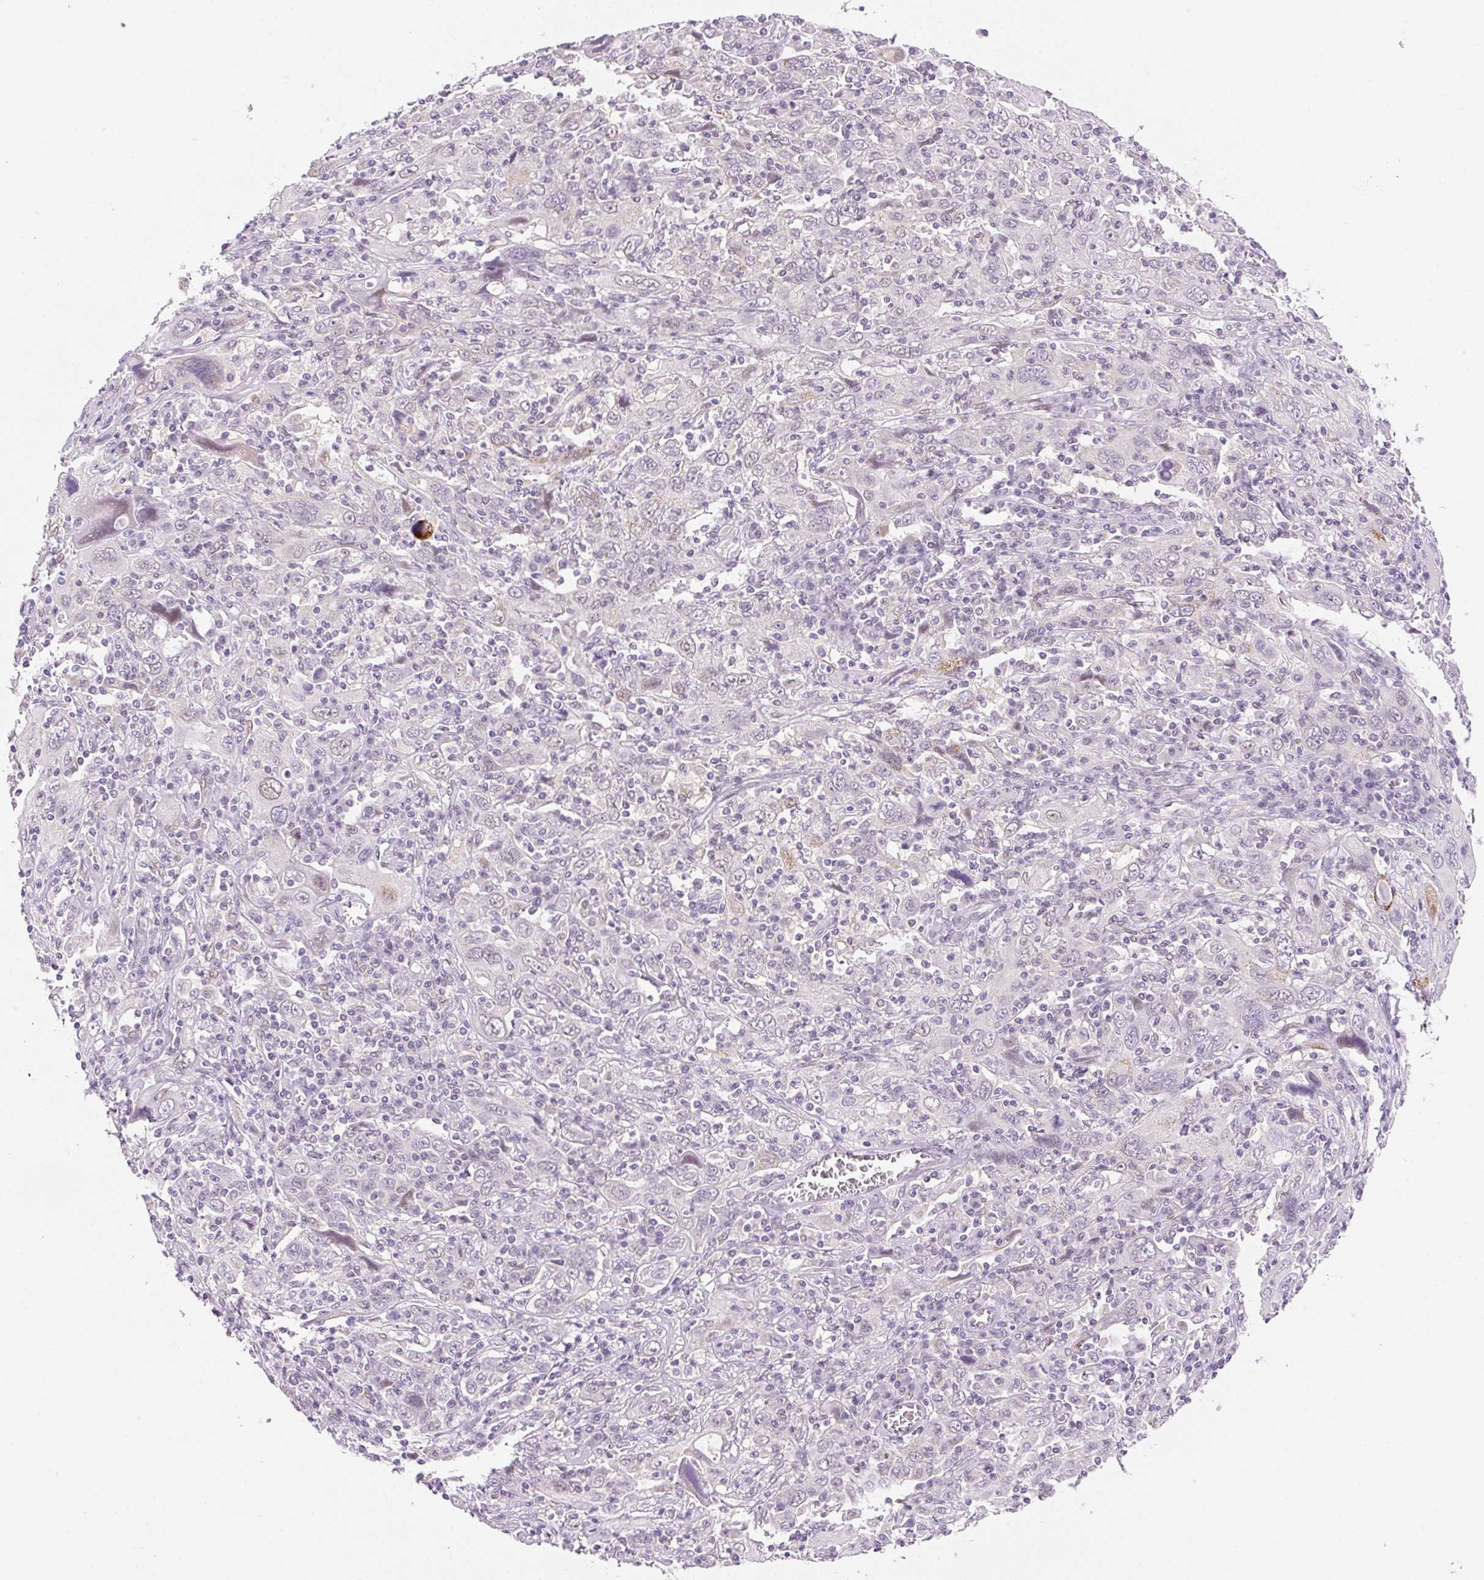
{"staining": {"intensity": "negative", "quantity": "none", "location": "none"}, "tissue": "cervical cancer", "cell_type": "Tumor cells", "image_type": "cancer", "snomed": [{"axis": "morphology", "description": "Squamous cell carcinoma, NOS"}, {"axis": "topography", "description": "Cervix"}], "caption": "Human squamous cell carcinoma (cervical) stained for a protein using immunohistochemistry shows no positivity in tumor cells.", "gene": "SYNE3", "patient": {"sex": "female", "age": 46}}